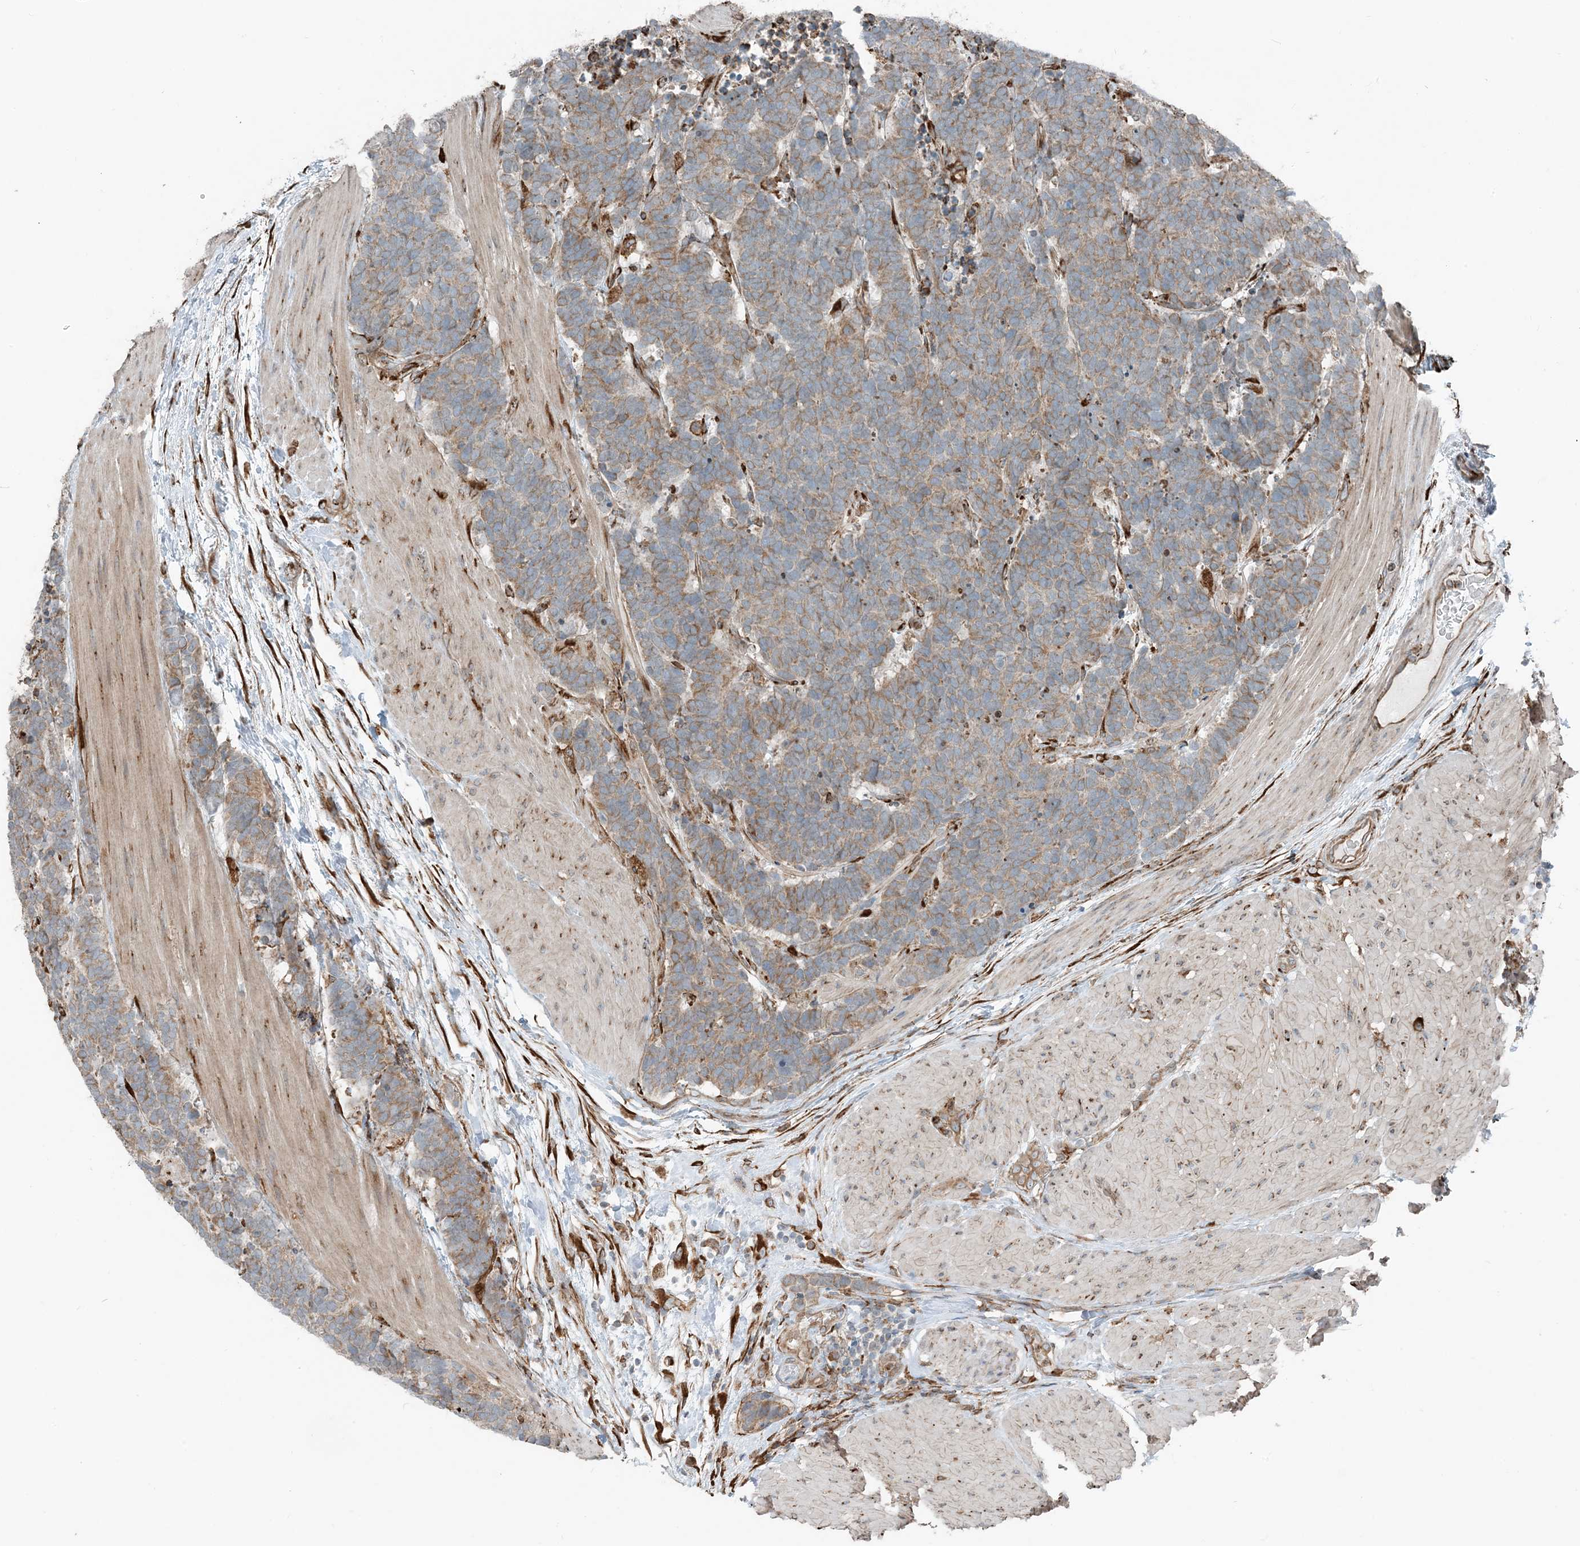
{"staining": {"intensity": "weak", "quantity": ">75%", "location": "cytoplasmic/membranous"}, "tissue": "carcinoid", "cell_type": "Tumor cells", "image_type": "cancer", "snomed": [{"axis": "morphology", "description": "Carcinoma, NOS"}, {"axis": "morphology", "description": "Carcinoid, malignant, NOS"}, {"axis": "topography", "description": "Urinary bladder"}], "caption": "This micrograph exhibits carcinoid stained with immunohistochemistry (IHC) to label a protein in brown. The cytoplasmic/membranous of tumor cells show weak positivity for the protein. Nuclei are counter-stained blue.", "gene": "CERKL", "patient": {"sex": "male", "age": 57}}